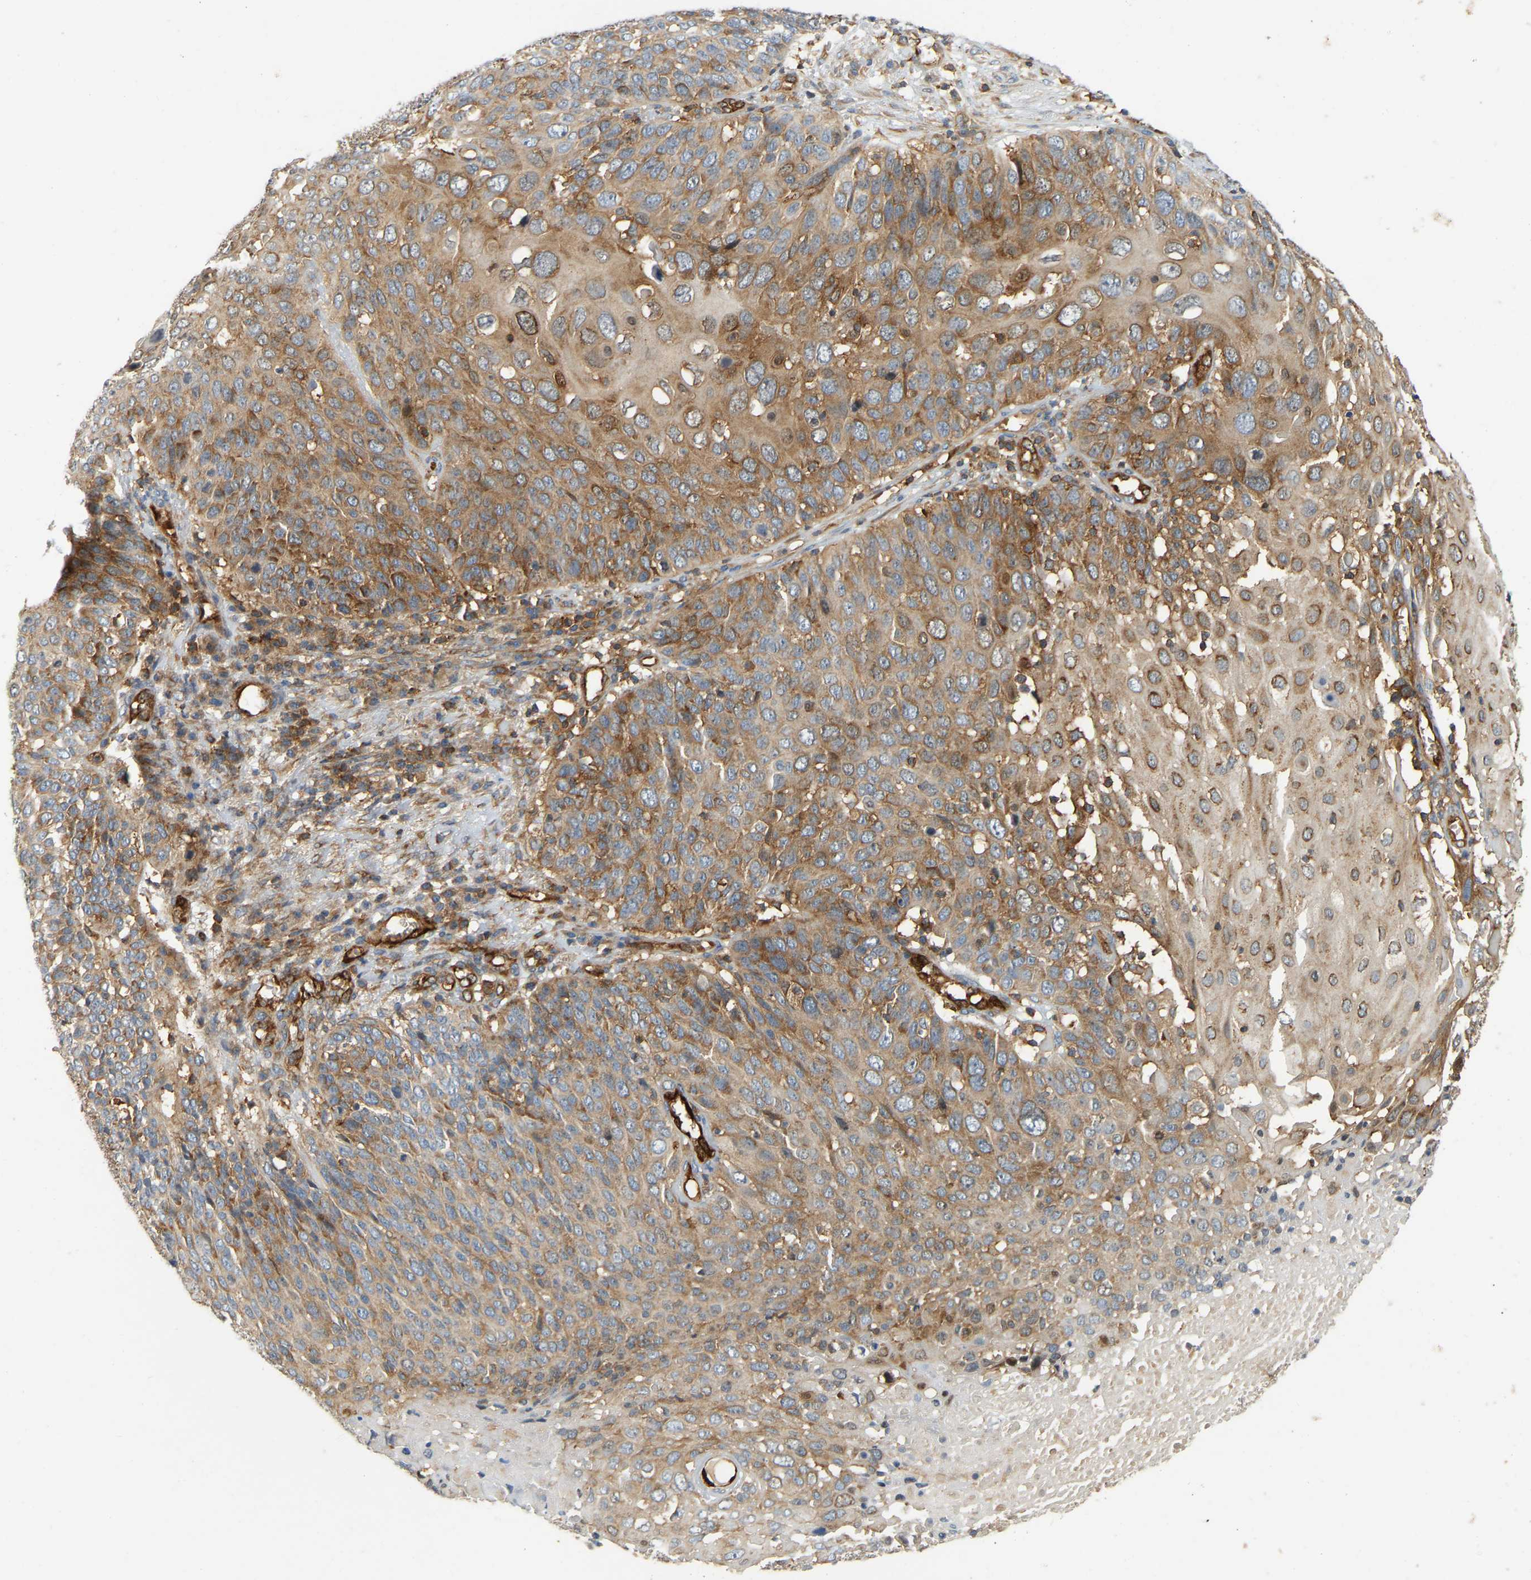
{"staining": {"intensity": "moderate", "quantity": ">75%", "location": "cytoplasmic/membranous"}, "tissue": "cervical cancer", "cell_type": "Tumor cells", "image_type": "cancer", "snomed": [{"axis": "morphology", "description": "Squamous cell carcinoma, NOS"}, {"axis": "topography", "description": "Cervix"}], "caption": "Immunohistochemical staining of cervical squamous cell carcinoma displays medium levels of moderate cytoplasmic/membranous staining in approximately >75% of tumor cells.", "gene": "AKAP13", "patient": {"sex": "female", "age": 74}}